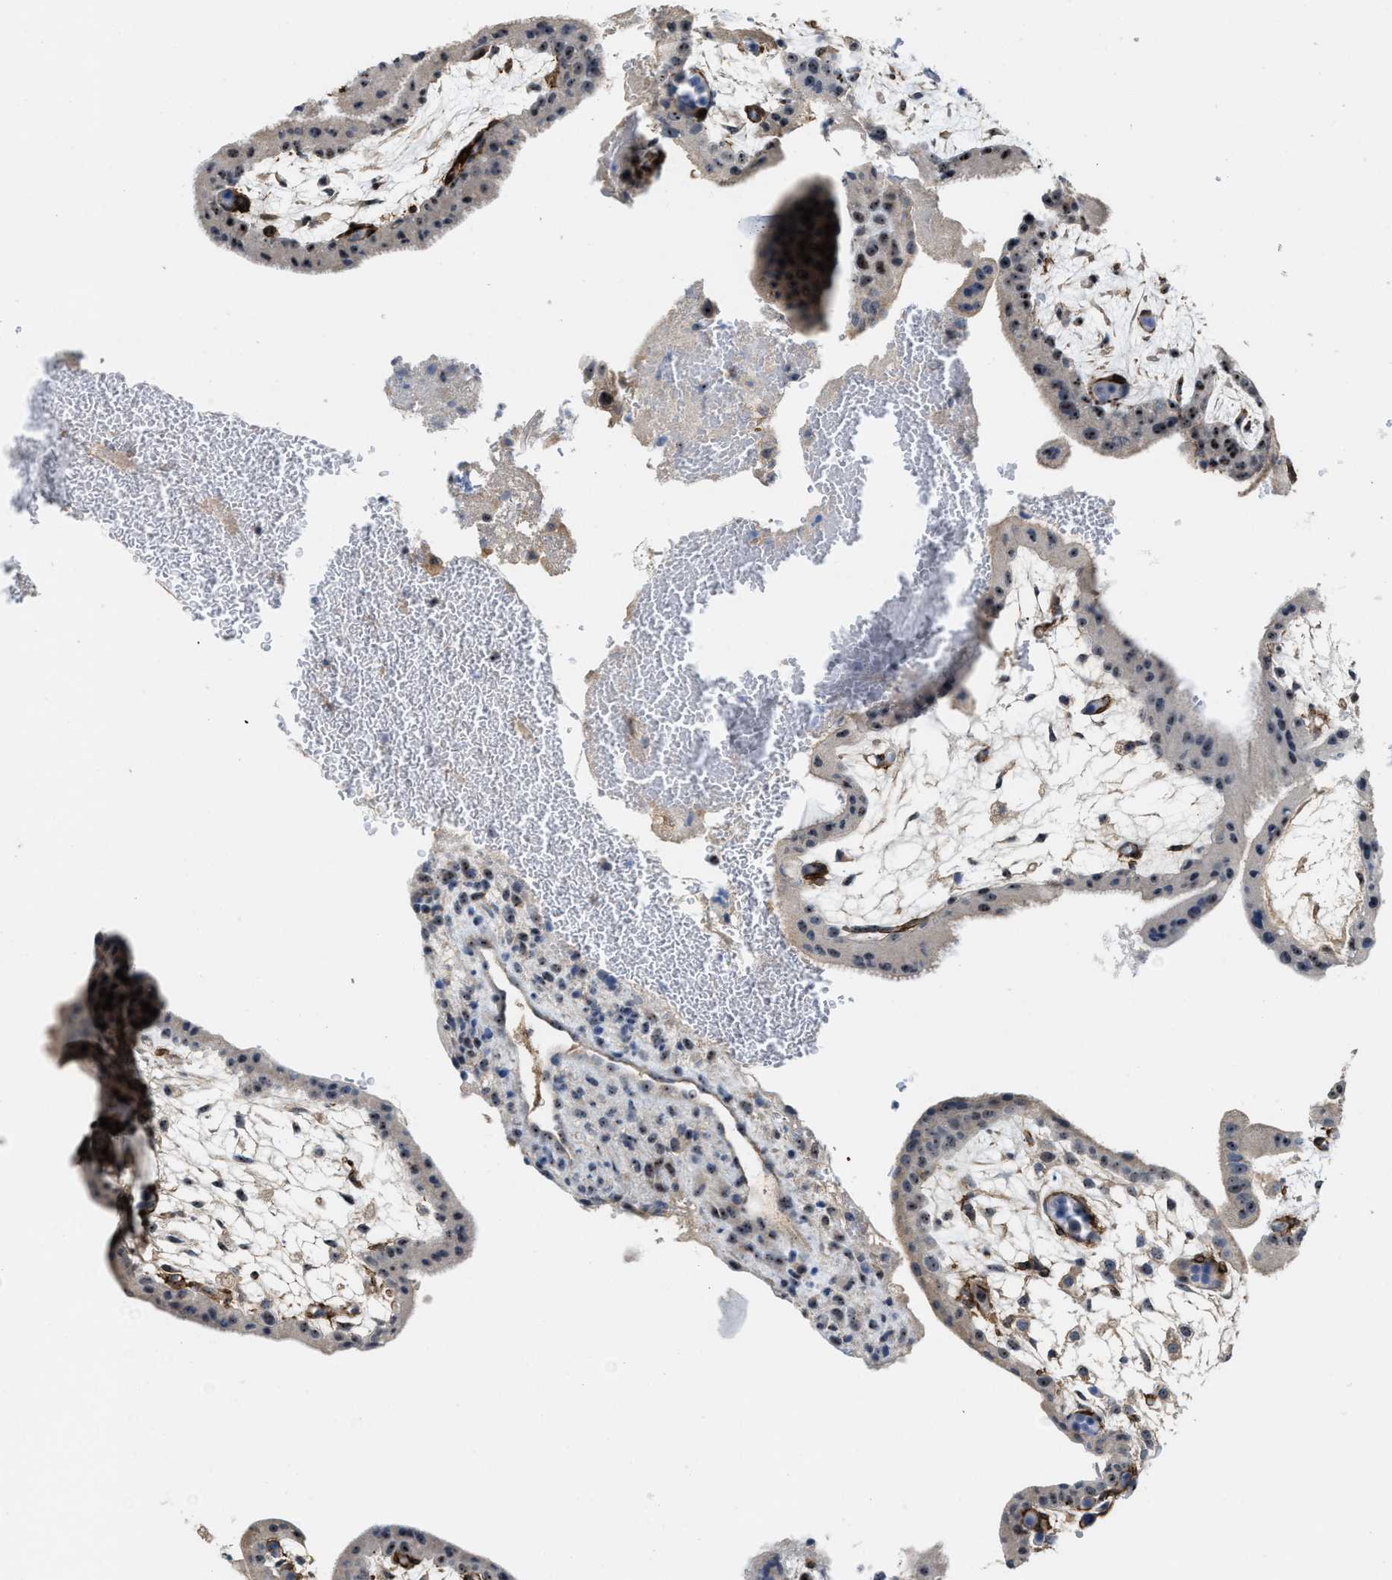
{"staining": {"intensity": "moderate", "quantity": "25%-75%", "location": "nuclear"}, "tissue": "placenta", "cell_type": "Decidual cells", "image_type": "normal", "snomed": [{"axis": "morphology", "description": "Normal tissue, NOS"}, {"axis": "topography", "description": "Placenta"}], "caption": "Brown immunohistochemical staining in benign human placenta demonstrates moderate nuclear staining in approximately 25%-75% of decidual cells. (Brightfield microscopy of DAB IHC at high magnification).", "gene": "ZNF783", "patient": {"sex": "female", "age": 35}}